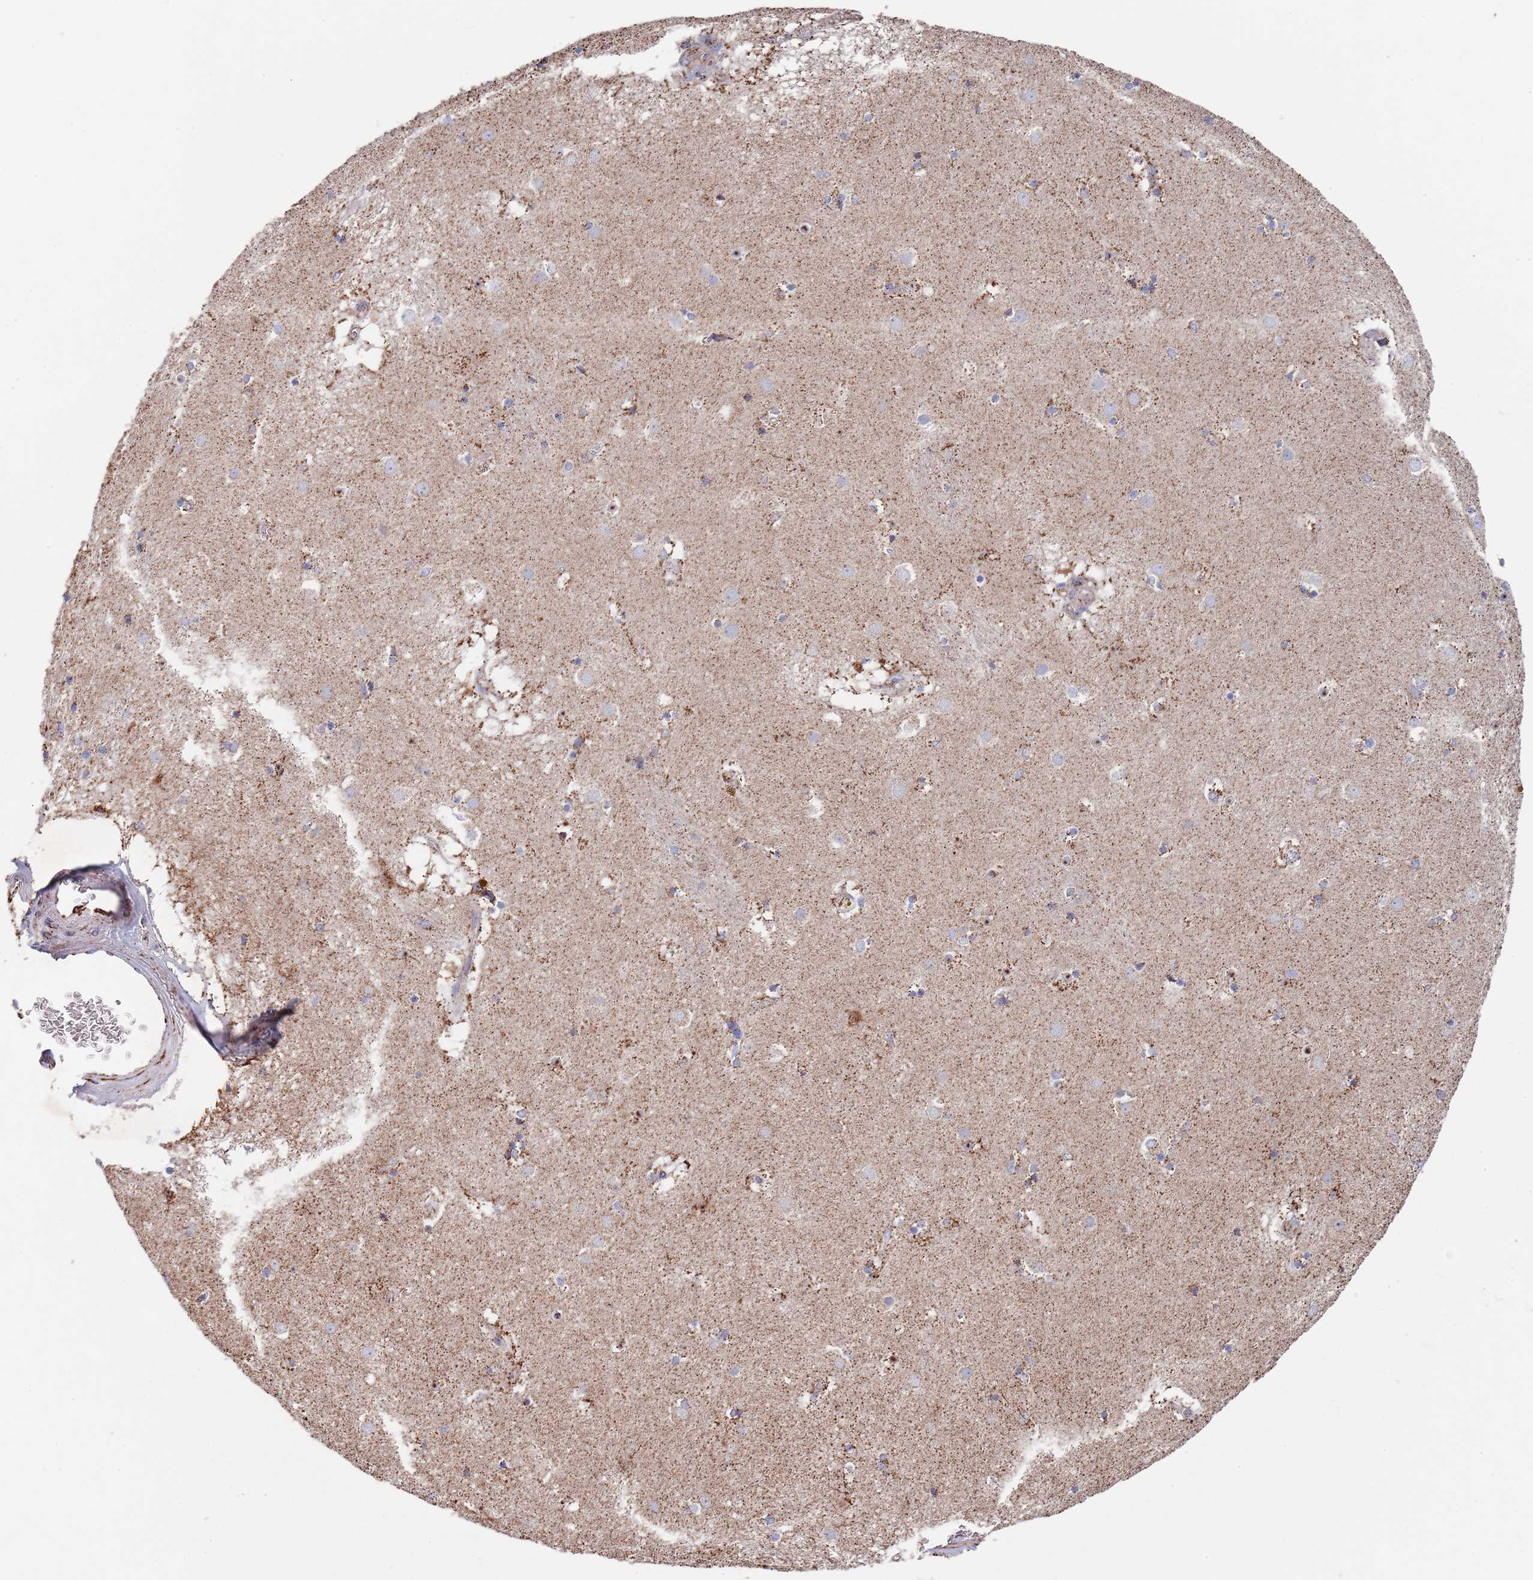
{"staining": {"intensity": "strong", "quantity": "25%-75%", "location": "cytoplasmic/membranous"}, "tissue": "caudate", "cell_type": "Glial cells", "image_type": "normal", "snomed": [{"axis": "morphology", "description": "Normal tissue, NOS"}, {"axis": "topography", "description": "Lateral ventricle wall"}], "caption": "Benign caudate was stained to show a protein in brown. There is high levels of strong cytoplasmic/membranous expression in approximately 25%-75% of glial cells.", "gene": "PGP", "patient": {"sex": "male", "age": 70}}